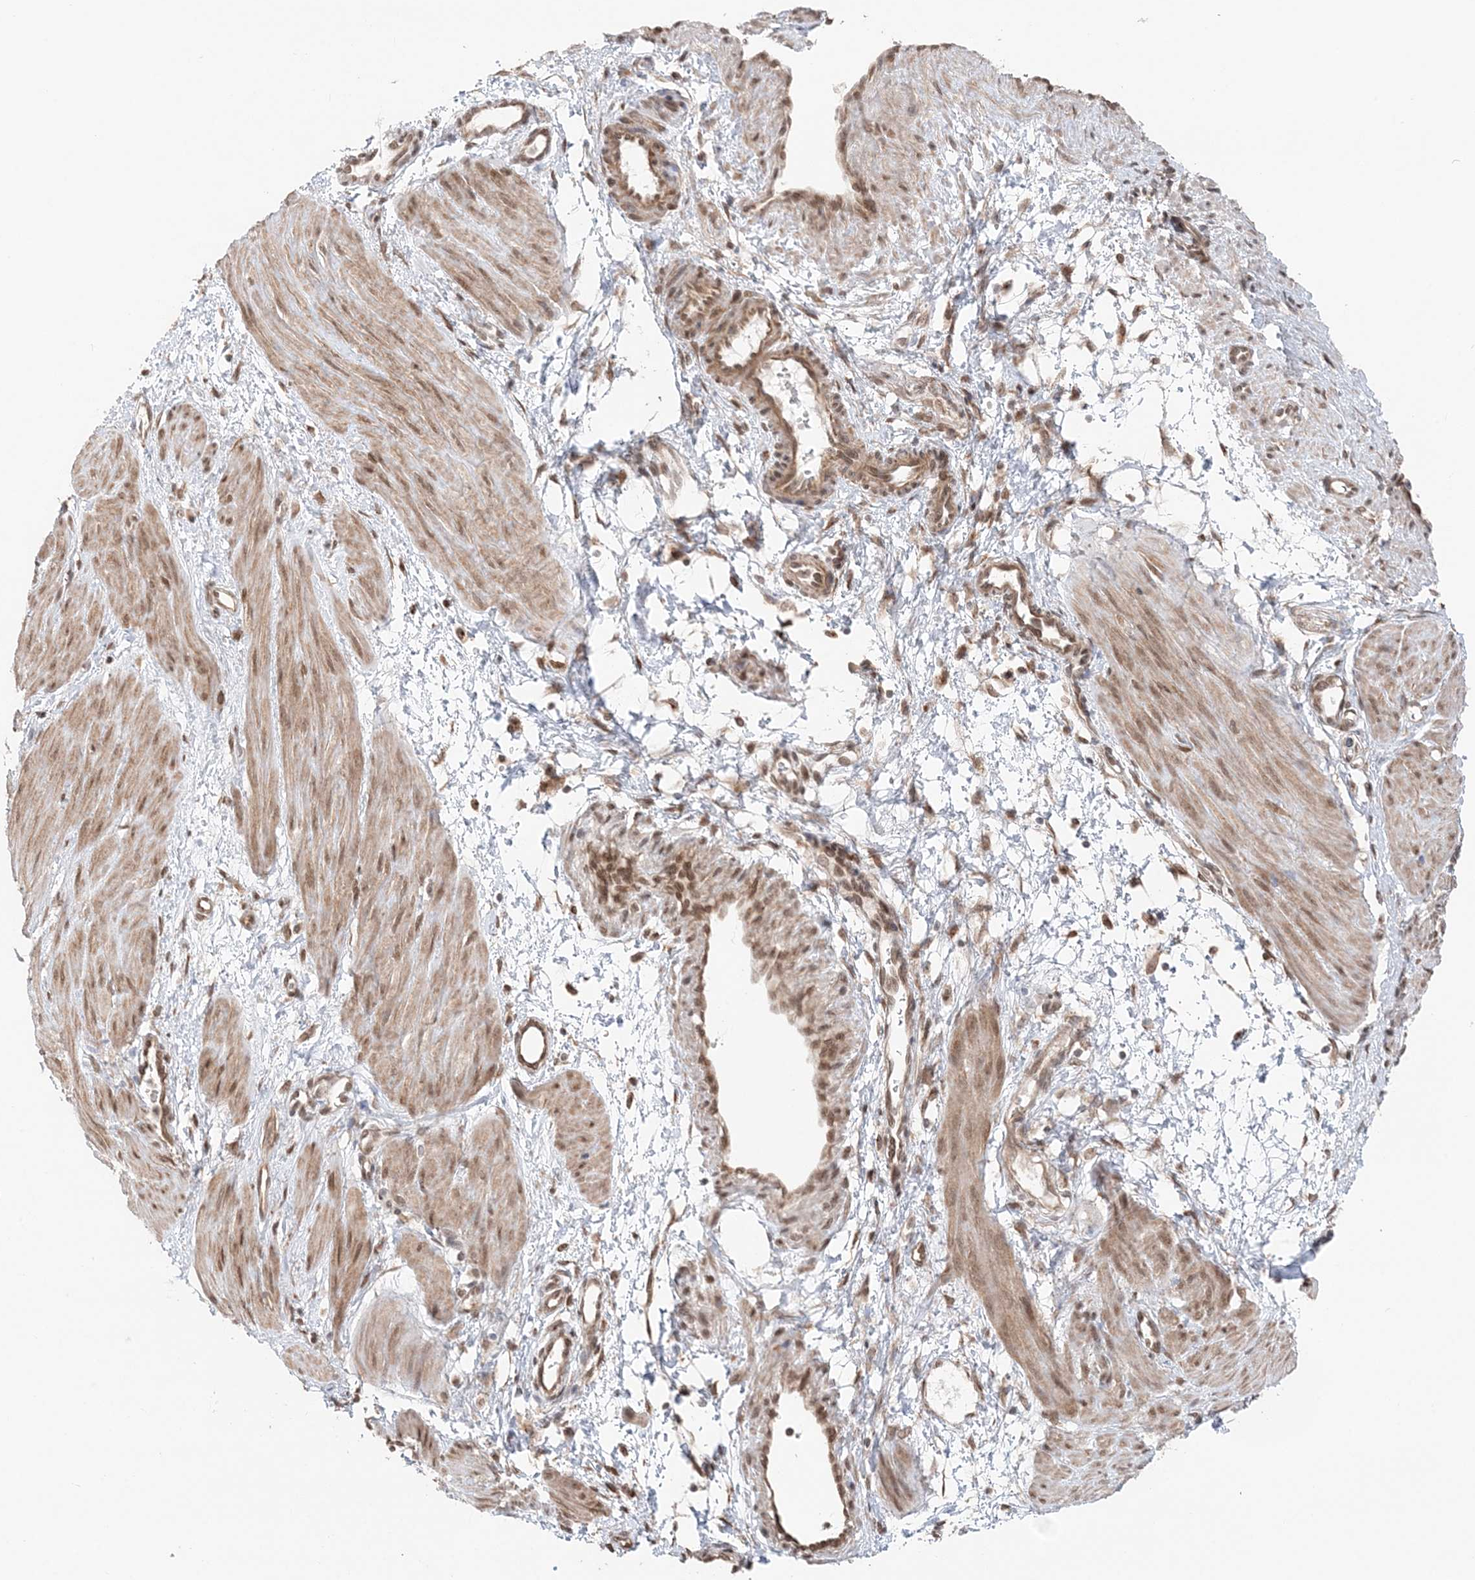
{"staining": {"intensity": "moderate", "quantity": ">75%", "location": "cytoplasmic/membranous,nuclear"}, "tissue": "smooth muscle", "cell_type": "Smooth muscle cells", "image_type": "normal", "snomed": [{"axis": "morphology", "description": "Normal tissue, NOS"}, {"axis": "topography", "description": "Endometrium"}], "caption": "Moderate cytoplasmic/membranous,nuclear protein positivity is present in approximately >75% of smooth muscle cells in smooth muscle.", "gene": "TMED10", "patient": {"sex": "female", "age": 33}}